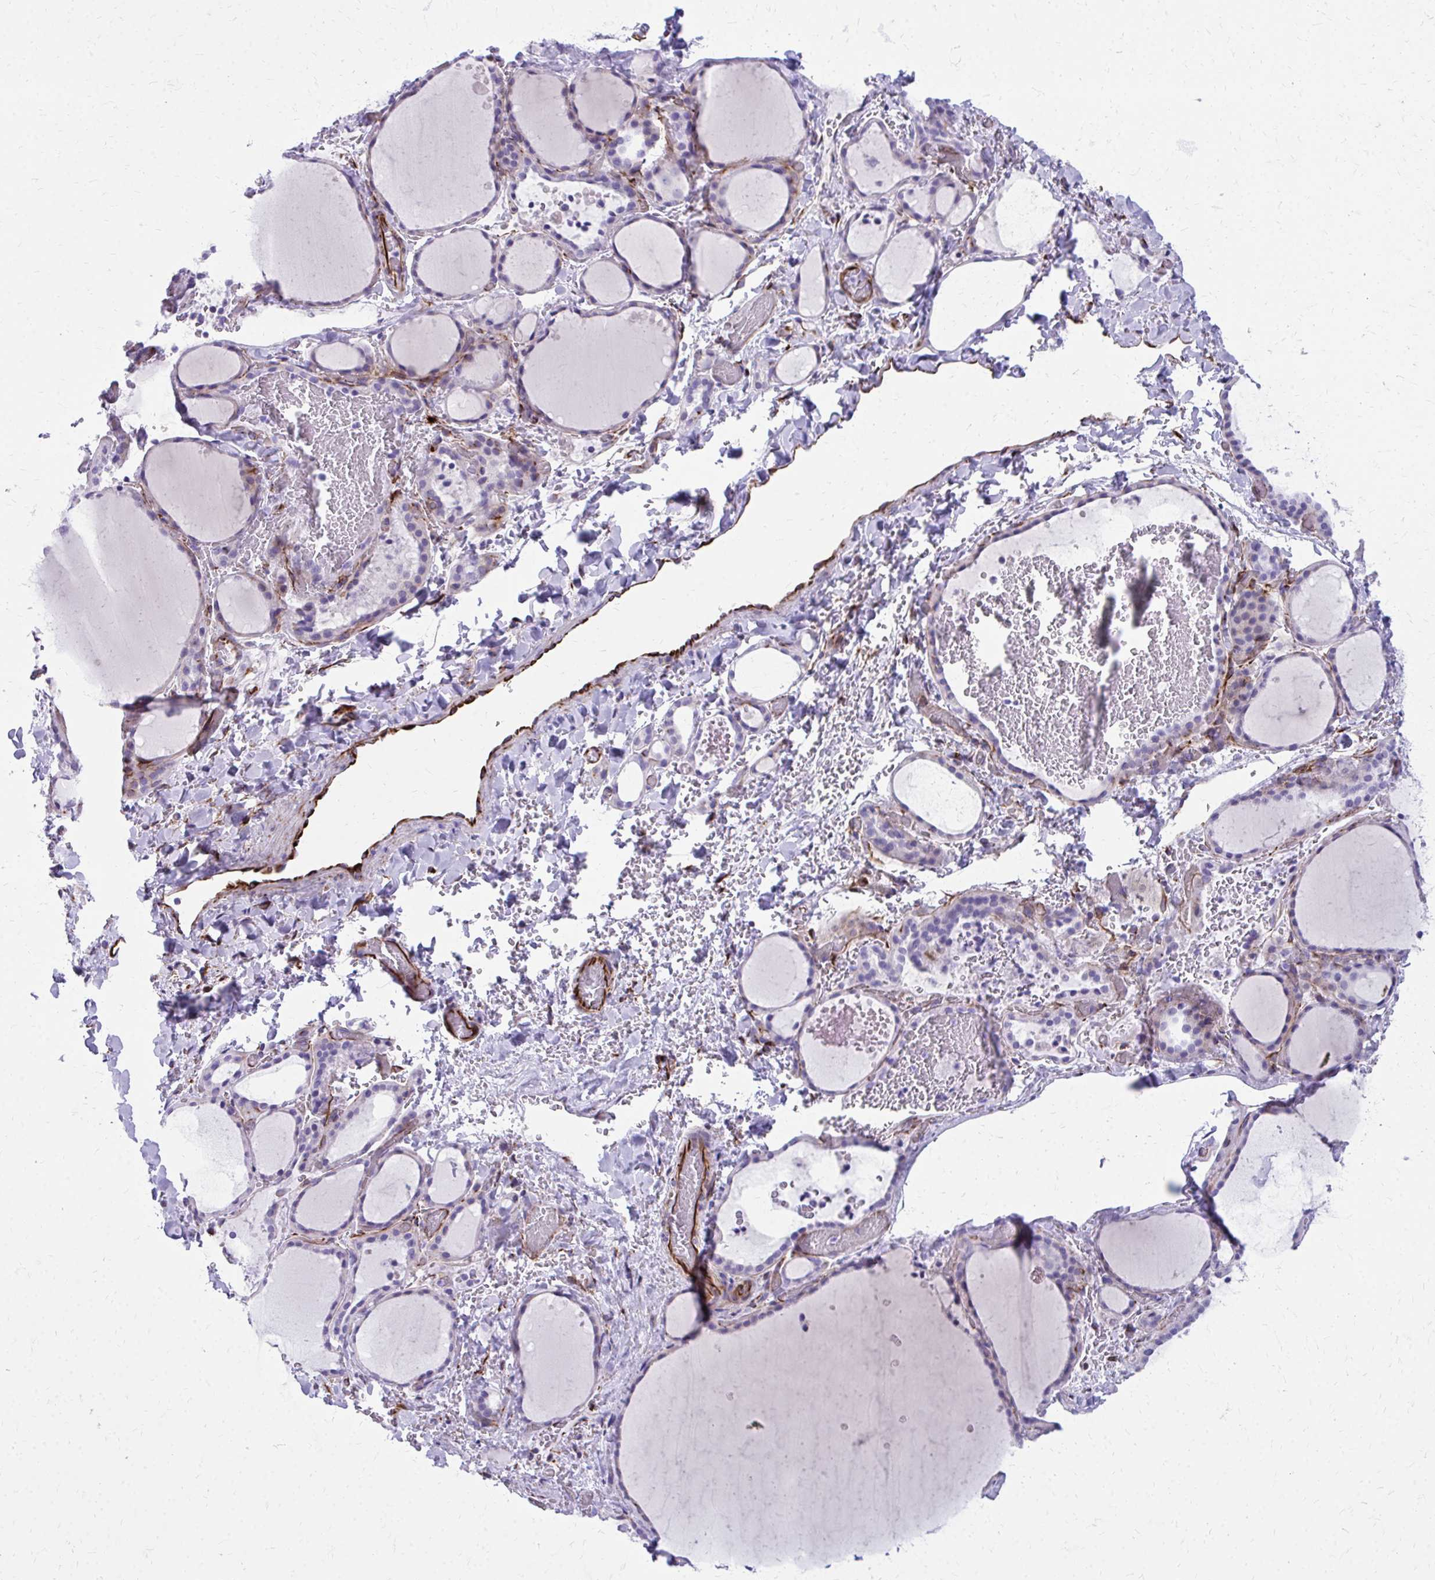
{"staining": {"intensity": "negative", "quantity": "none", "location": "none"}, "tissue": "thyroid gland", "cell_type": "Glandular cells", "image_type": "normal", "snomed": [{"axis": "morphology", "description": "Normal tissue, NOS"}, {"axis": "topography", "description": "Thyroid gland"}], "caption": "A histopathology image of human thyroid gland is negative for staining in glandular cells. (DAB (3,3'-diaminobenzidine) immunohistochemistry visualized using brightfield microscopy, high magnification).", "gene": "TRIM6", "patient": {"sex": "female", "age": 36}}